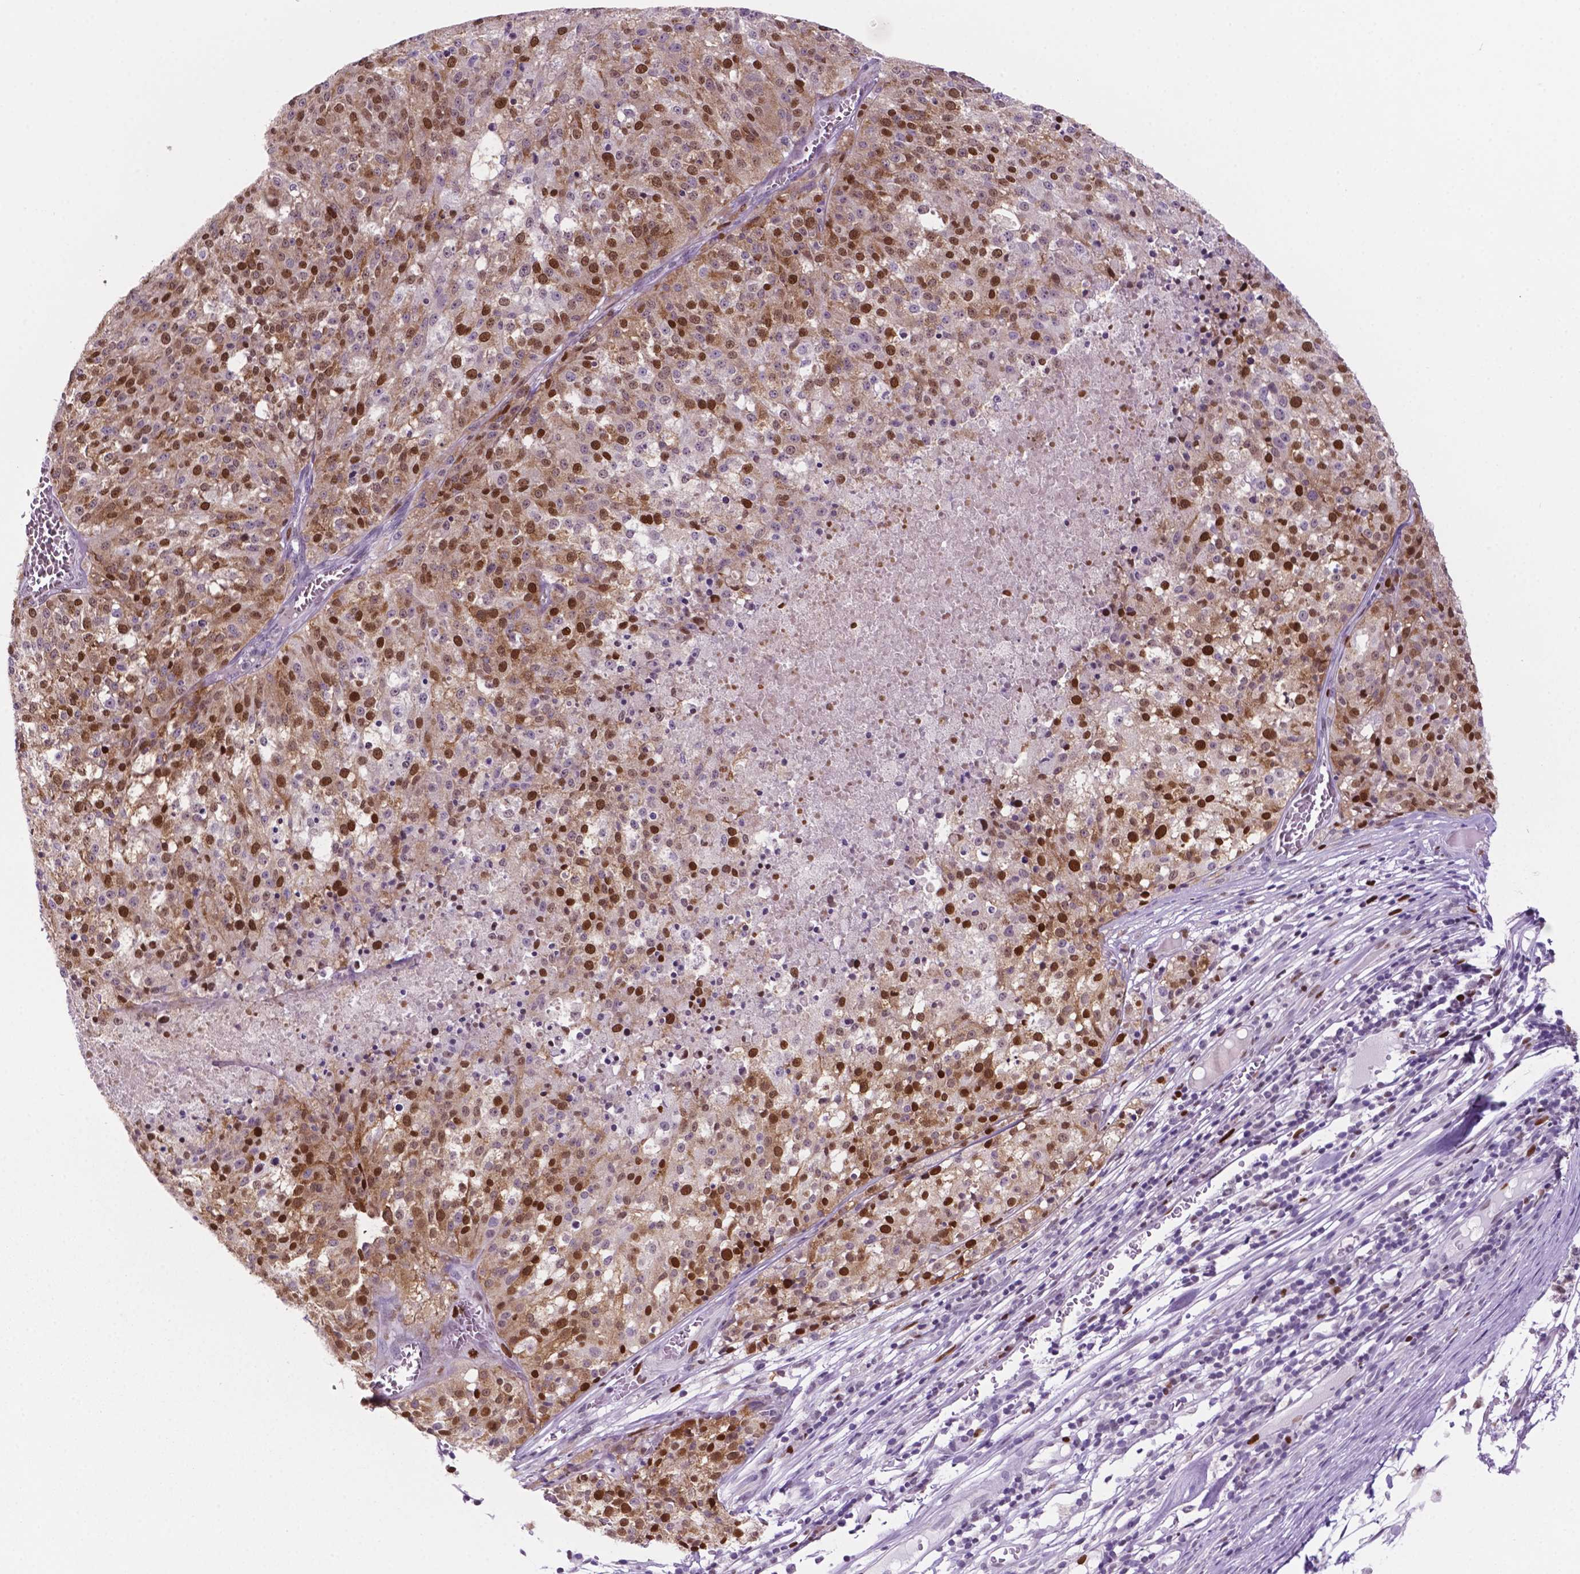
{"staining": {"intensity": "moderate", "quantity": "25%-75%", "location": "cytoplasmic/membranous,nuclear"}, "tissue": "melanoma", "cell_type": "Tumor cells", "image_type": "cancer", "snomed": [{"axis": "morphology", "description": "Malignant melanoma, Metastatic site"}, {"axis": "topography", "description": "Lymph node"}], "caption": "Malignant melanoma (metastatic site) stained with immunohistochemistry (IHC) exhibits moderate cytoplasmic/membranous and nuclear positivity in about 25%-75% of tumor cells. (brown staining indicates protein expression, while blue staining denotes nuclei).", "gene": "NCAPH2", "patient": {"sex": "female", "age": 64}}